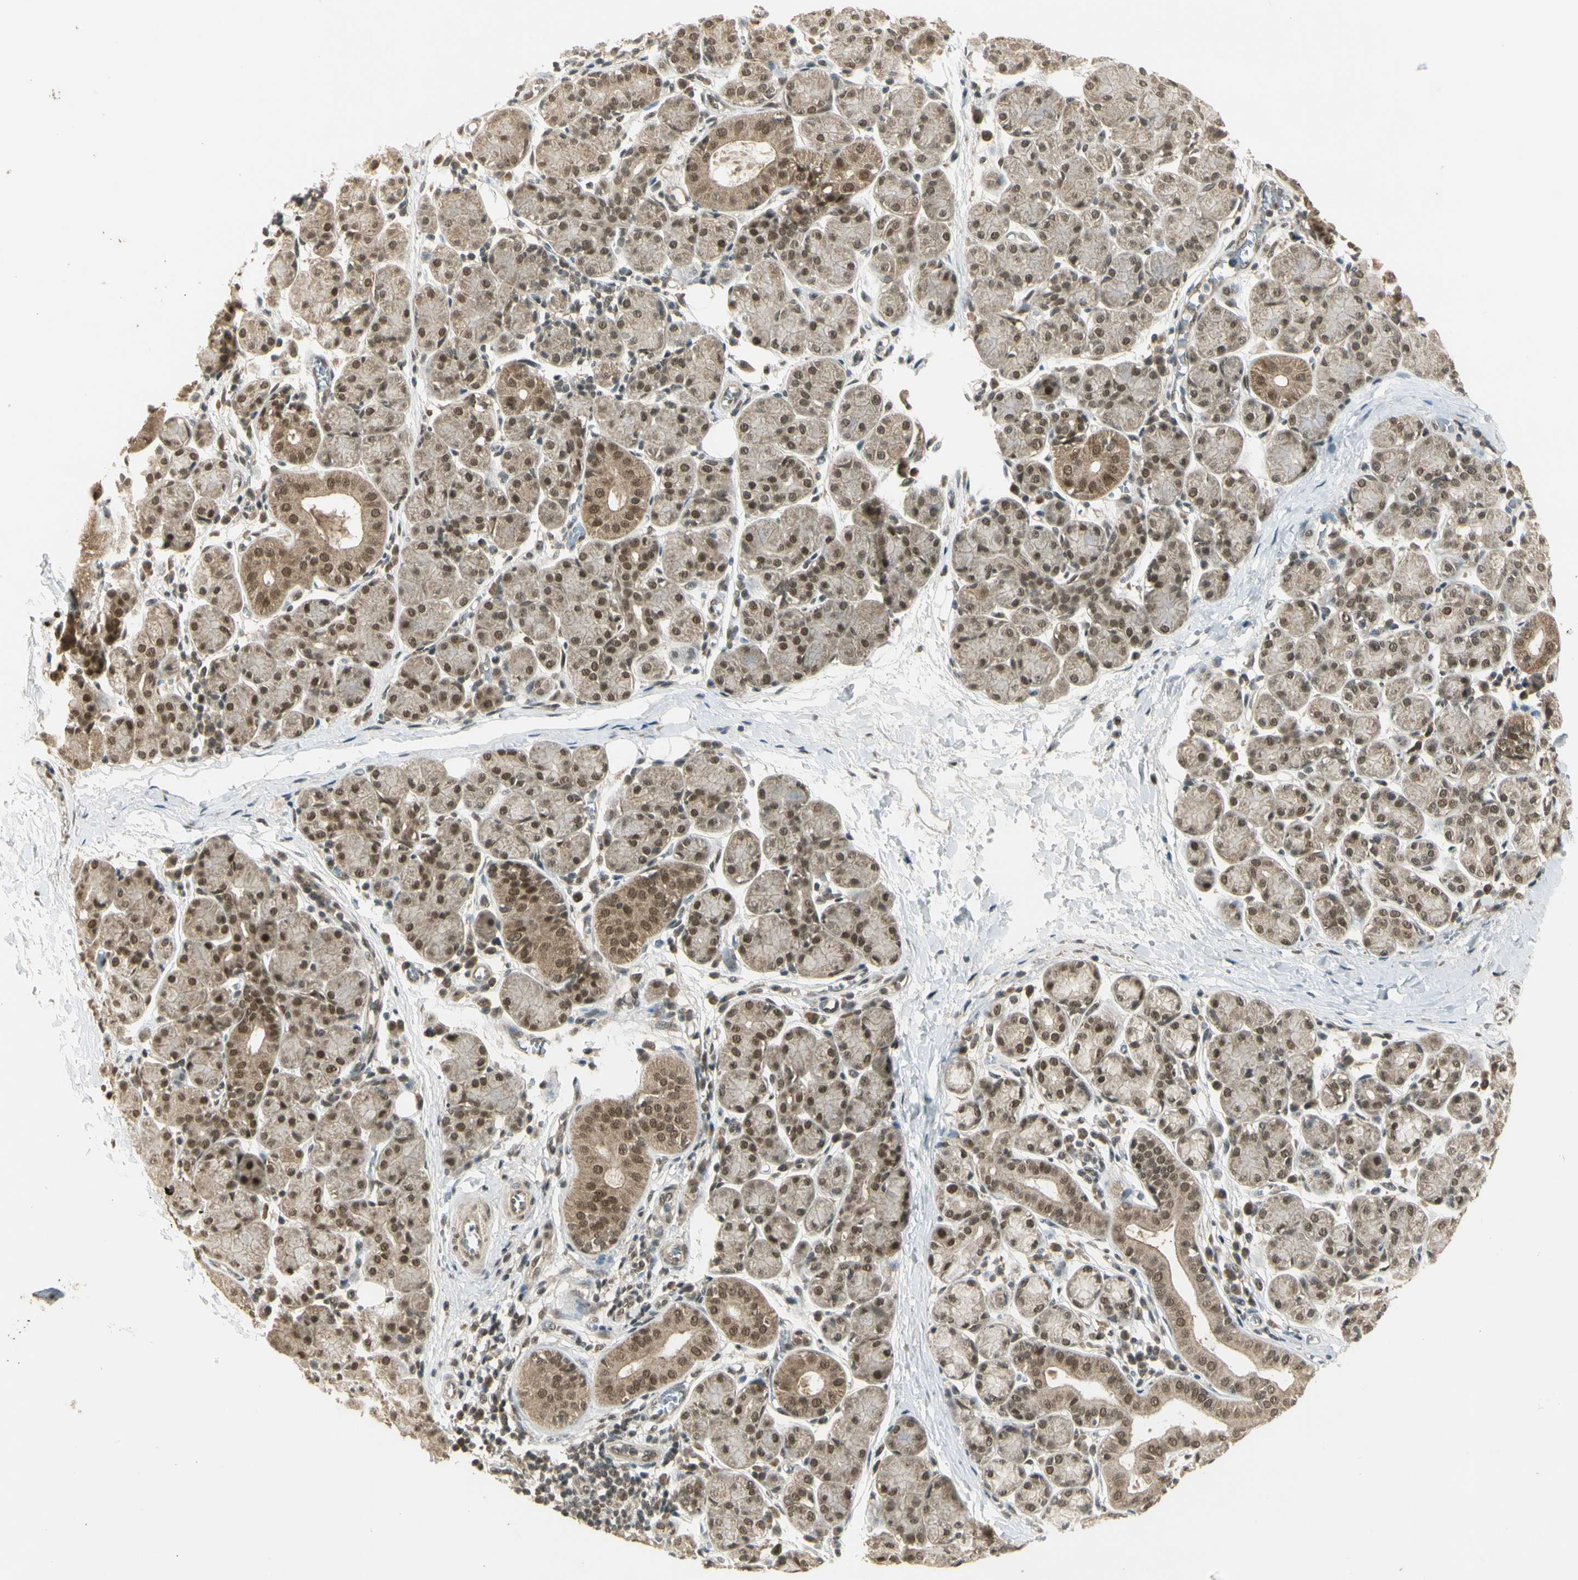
{"staining": {"intensity": "moderate", "quantity": ">75%", "location": "cytoplasmic/membranous,nuclear"}, "tissue": "salivary gland", "cell_type": "Glandular cells", "image_type": "normal", "snomed": [{"axis": "morphology", "description": "Normal tissue, NOS"}, {"axis": "morphology", "description": "Inflammation, NOS"}, {"axis": "topography", "description": "Lymph node"}, {"axis": "topography", "description": "Salivary gland"}], "caption": "Immunohistochemical staining of unremarkable salivary gland shows medium levels of moderate cytoplasmic/membranous,nuclear staining in about >75% of glandular cells.", "gene": "ZNF135", "patient": {"sex": "male", "age": 3}}